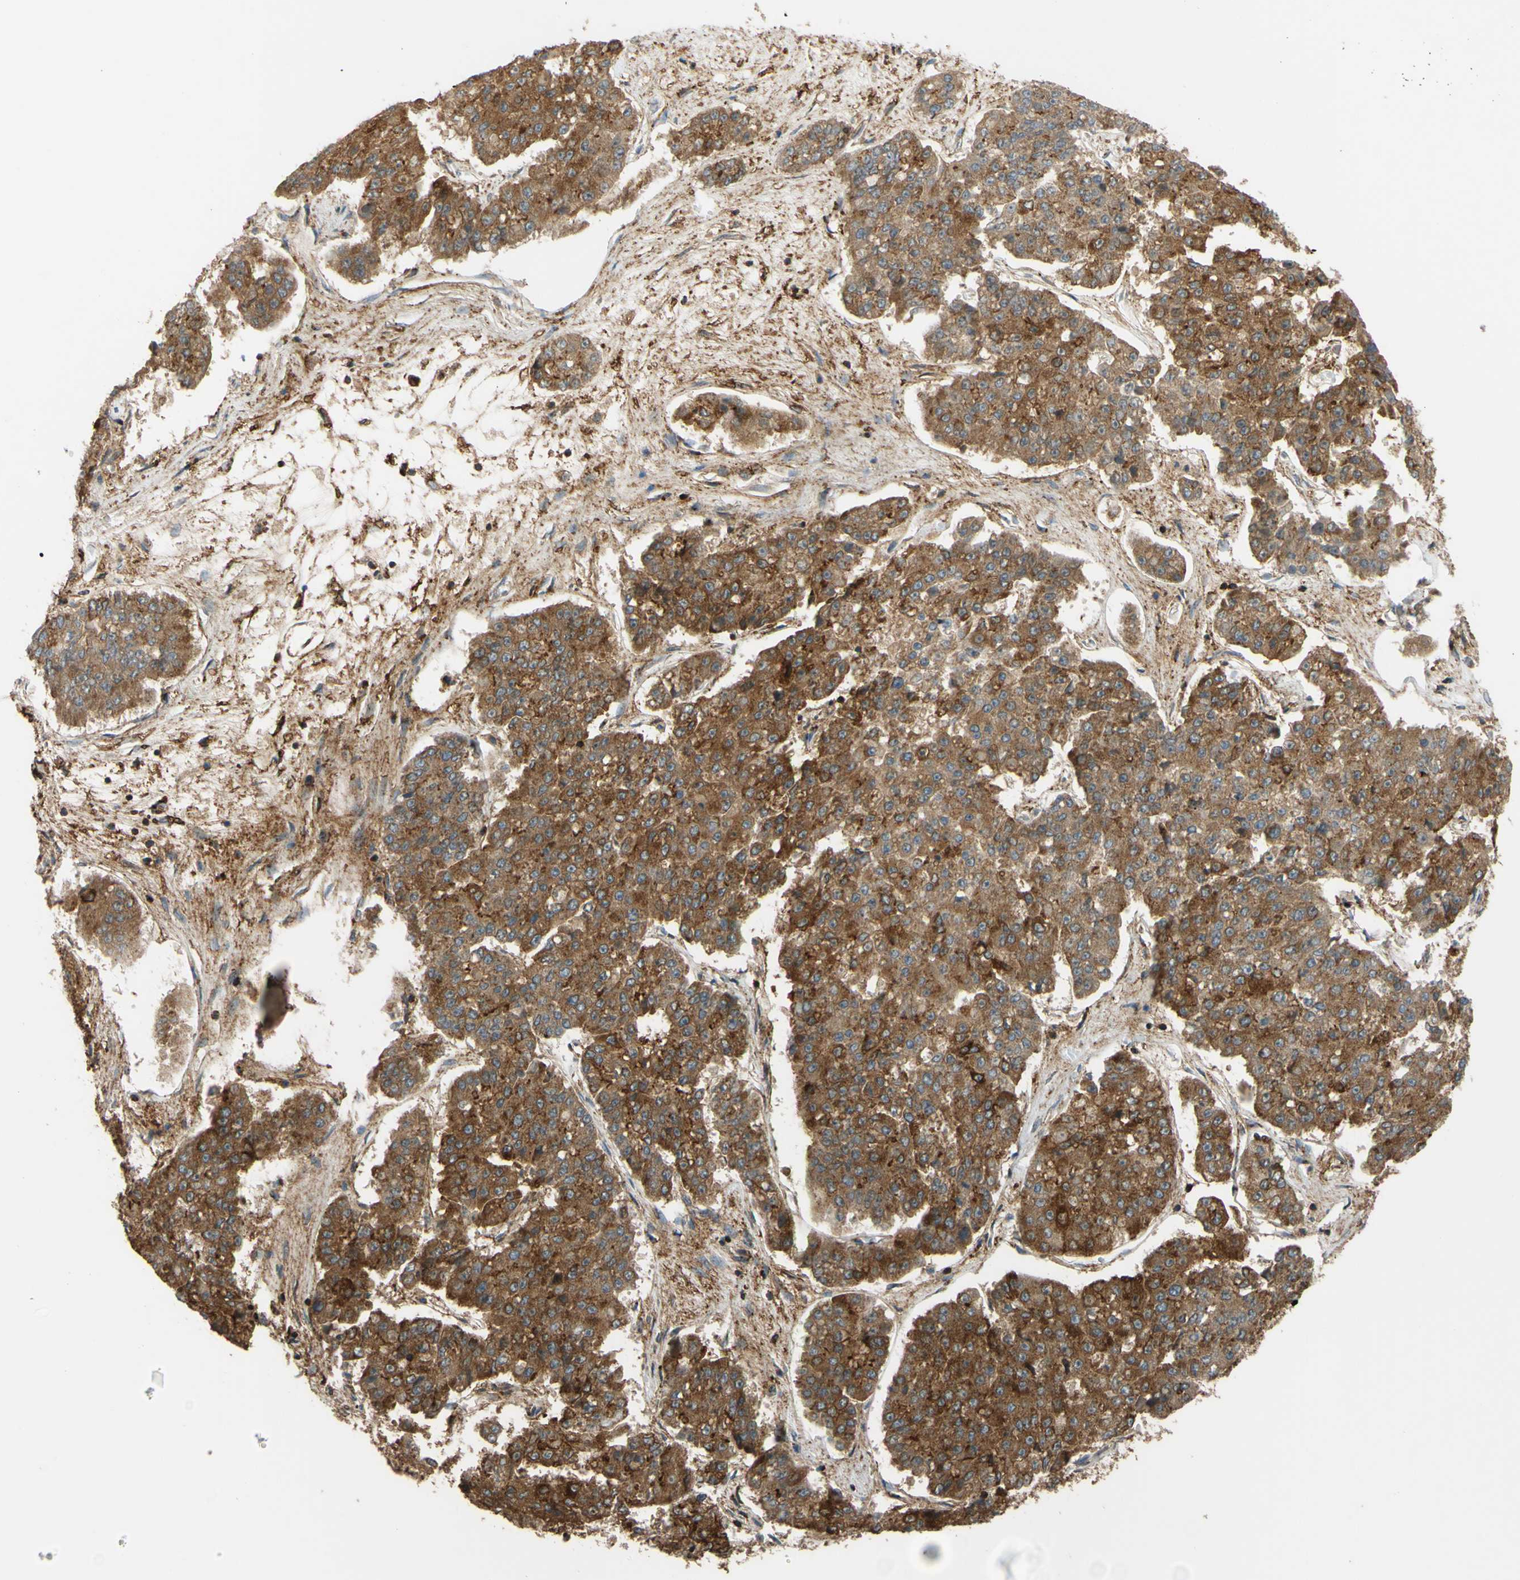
{"staining": {"intensity": "moderate", "quantity": ">75%", "location": "cytoplasmic/membranous"}, "tissue": "pancreatic cancer", "cell_type": "Tumor cells", "image_type": "cancer", "snomed": [{"axis": "morphology", "description": "Adenocarcinoma, NOS"}, {"axis": "topography", "description": "Pancreas"}], "caption": "Pancreatic adenocarcinoma stained for a protein (brown) reveals moderate cytoplasmic/membranous positive expression in approximately >75% of tumor cells.", "gene": "POR", "patient": {"sex": "male", "age": 50}}